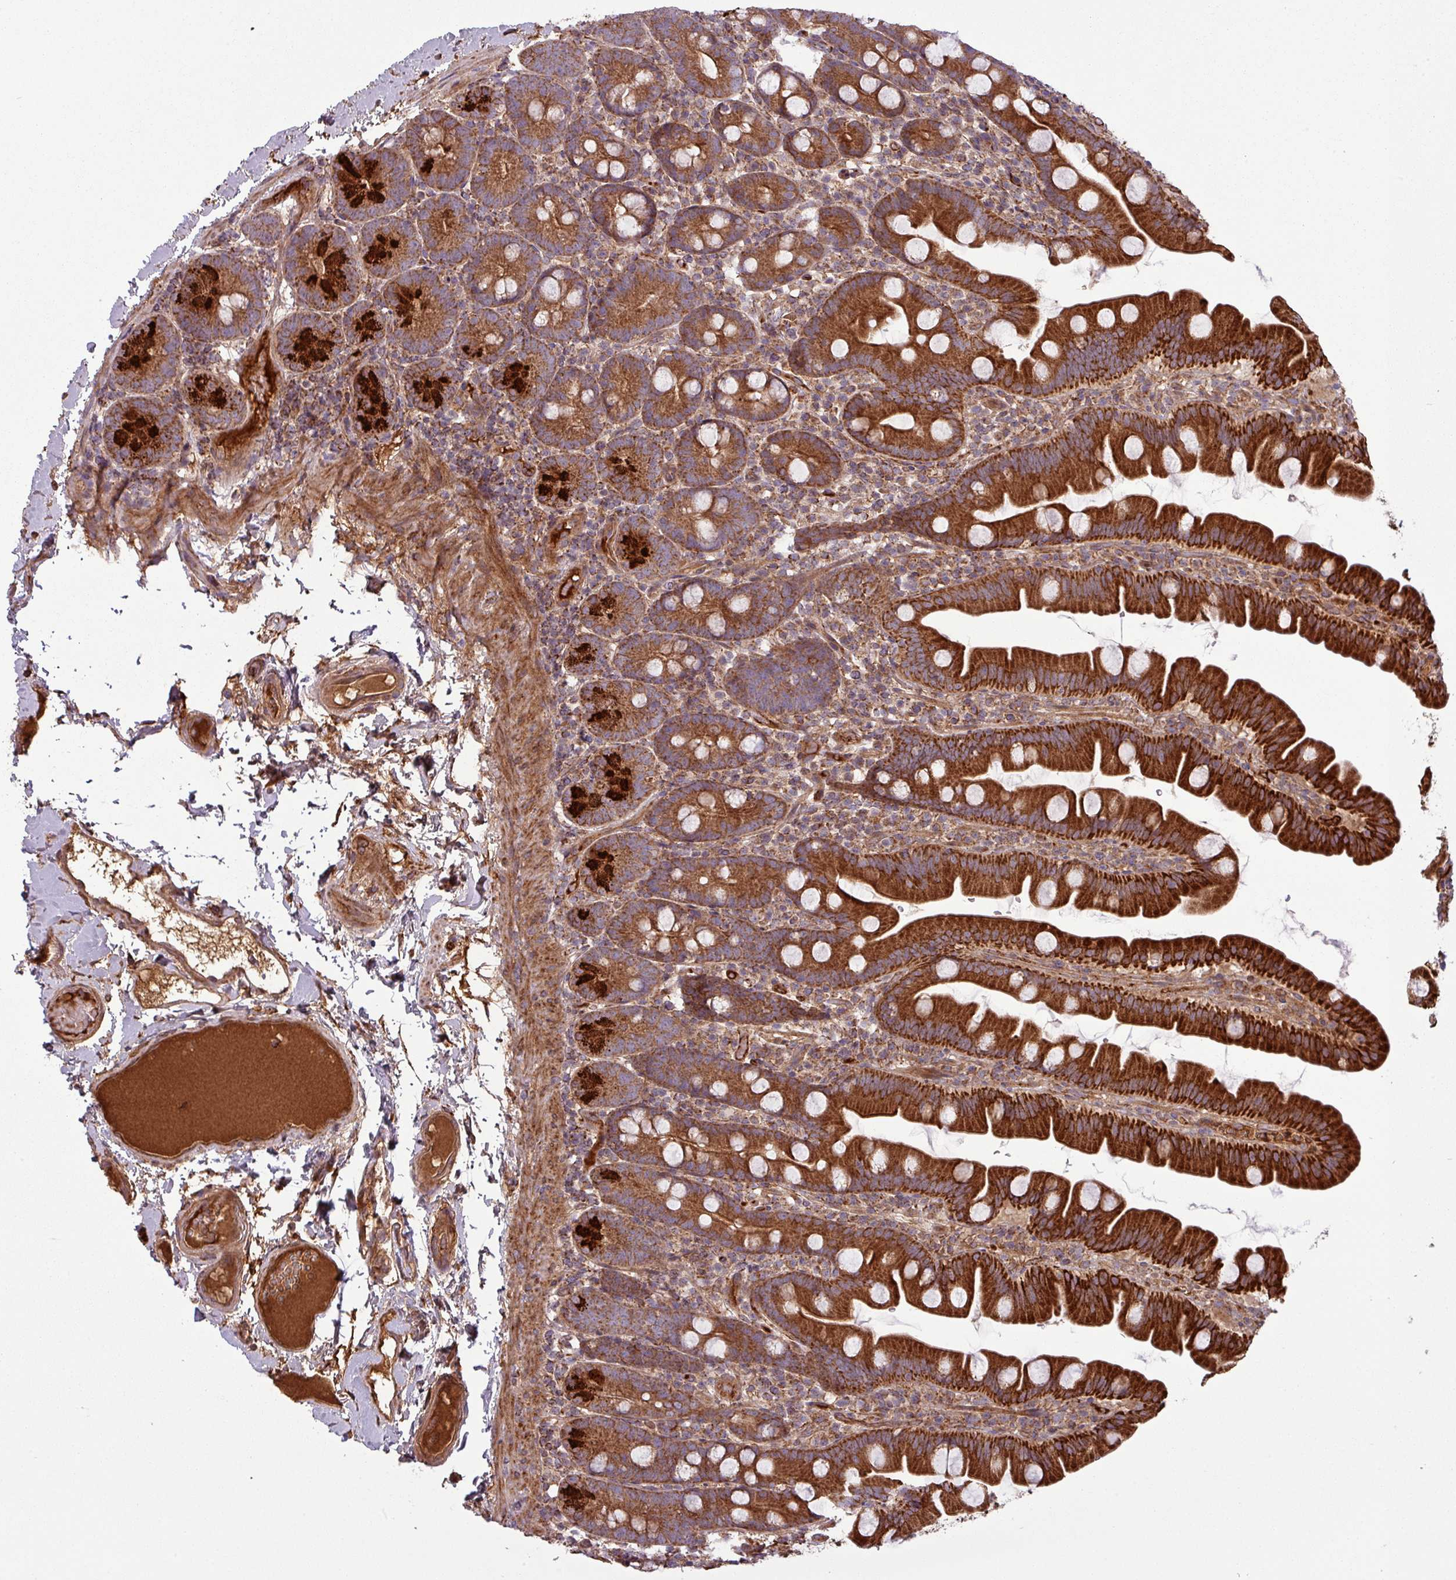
{"staining": {"intensity": "strong", "quantity": ">75%", "location": "cytoplasmic/membranous"}, "tissue": "small intestine", "cell_type": "Glandular cells", "image_type": "normal", "snomed": [{"axis": "morphology", "description": "Normal tissue, NOS"}, {"axis": "topography", "description": "Small intestine"}], "caption": "Small intestine stained with DAB (3,3'-diaminobenzidine) immunohistochemistry exhibits high levels of strong cytoplasmic/membranous expression in approximately >75% of glandular cells. (Brightfield microscopy of DAB IHC at high magnification).", "gene": "SNRNP25", "patient": {"sex": "female", "age": 68}}